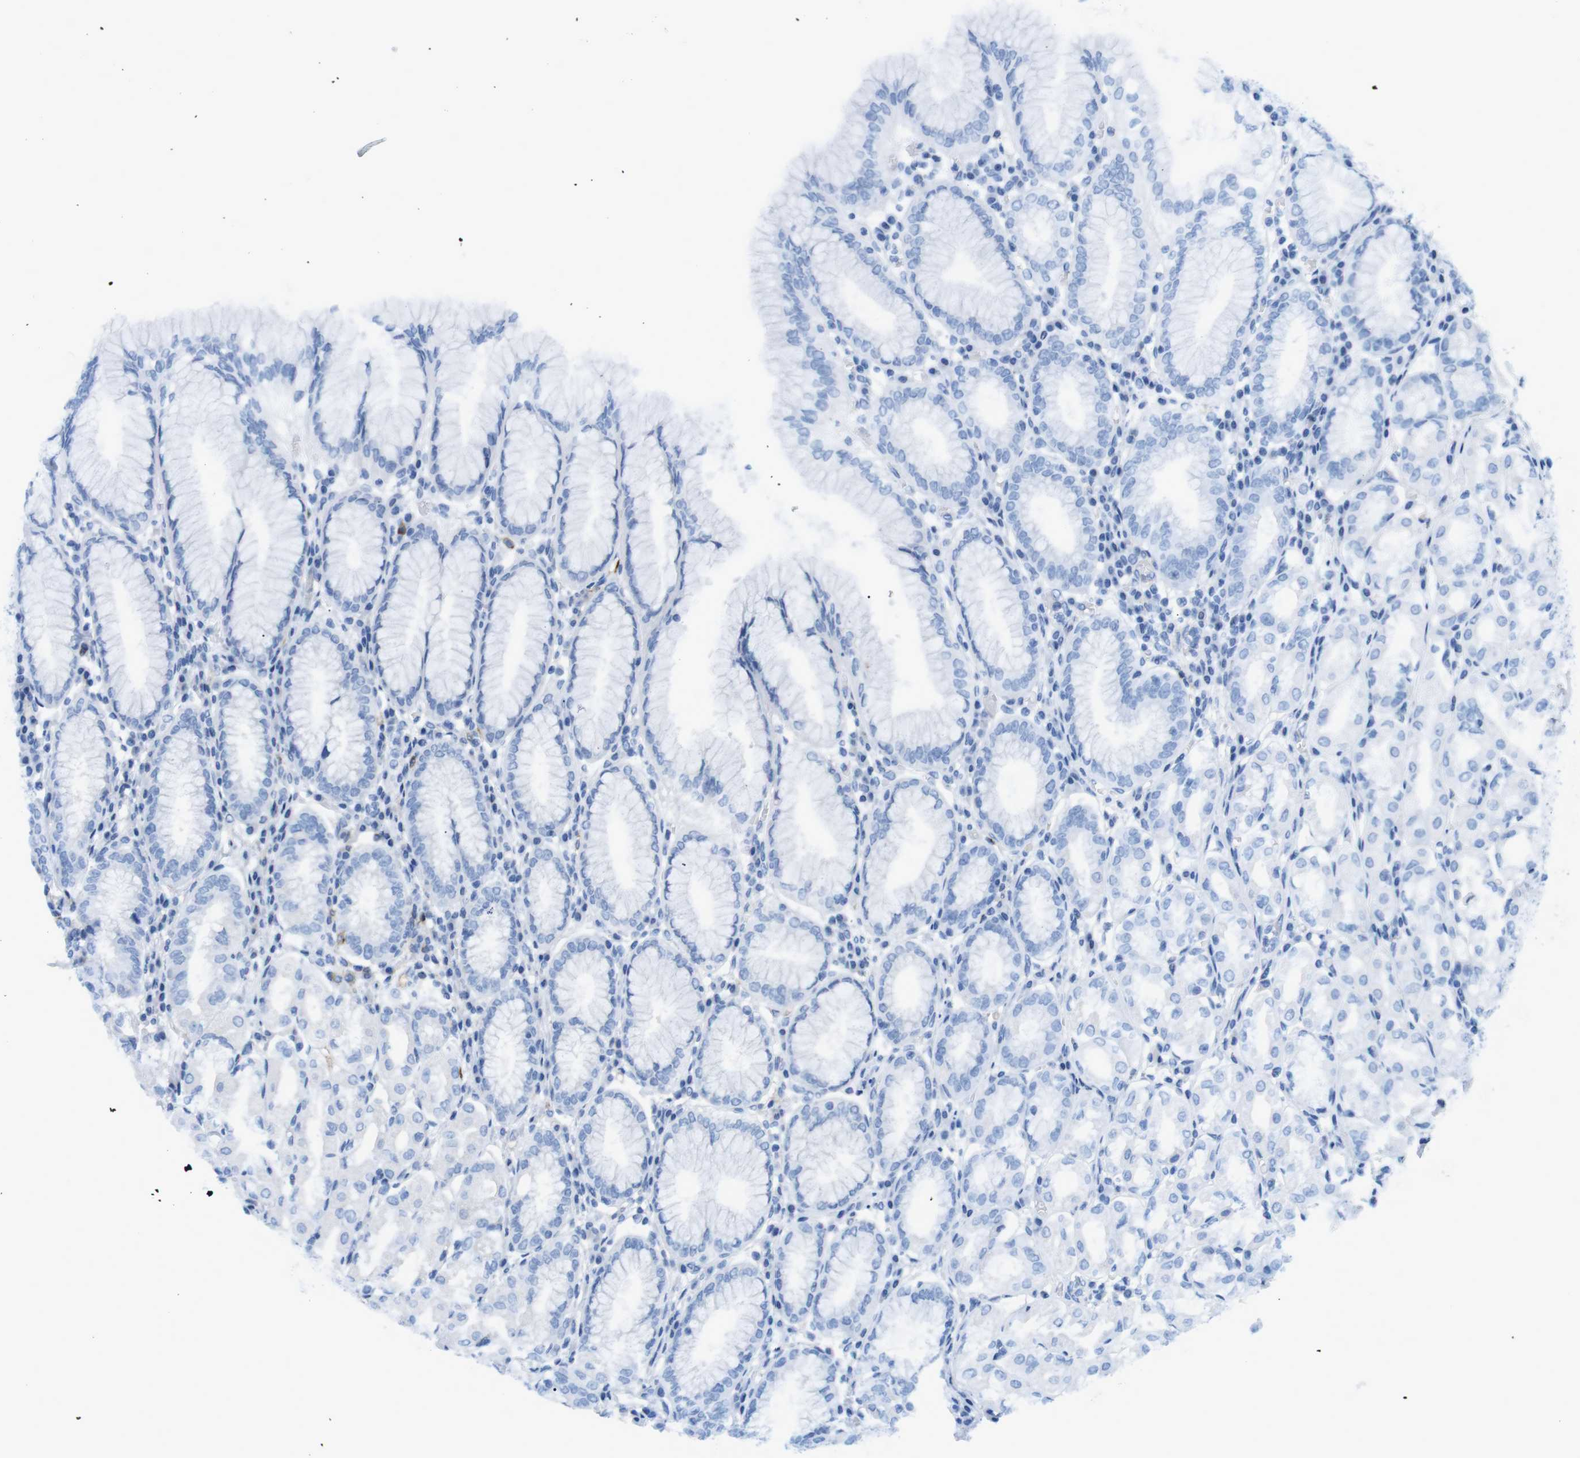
{"staining": {"intensity": "negative", "quantity": "none", "location": "none"}, "tissue": "stomach", "cell_type": "Glandular cells", "image_type": "normal", "snomed": [{"axis": "morphology", "description": "Normal tissue, NOS"}, {"axis": "topography", "description": "Stomach"}, {"axis": "topography", "description": "Stomach, lower"}], "caption": "Immunohistochemistry image of normal human stomach stained for a protein (brown), which reveals no expression in glandular cells.", "gene": "TNFRSF4", "patient": {"sex": "female", "age": 56}}